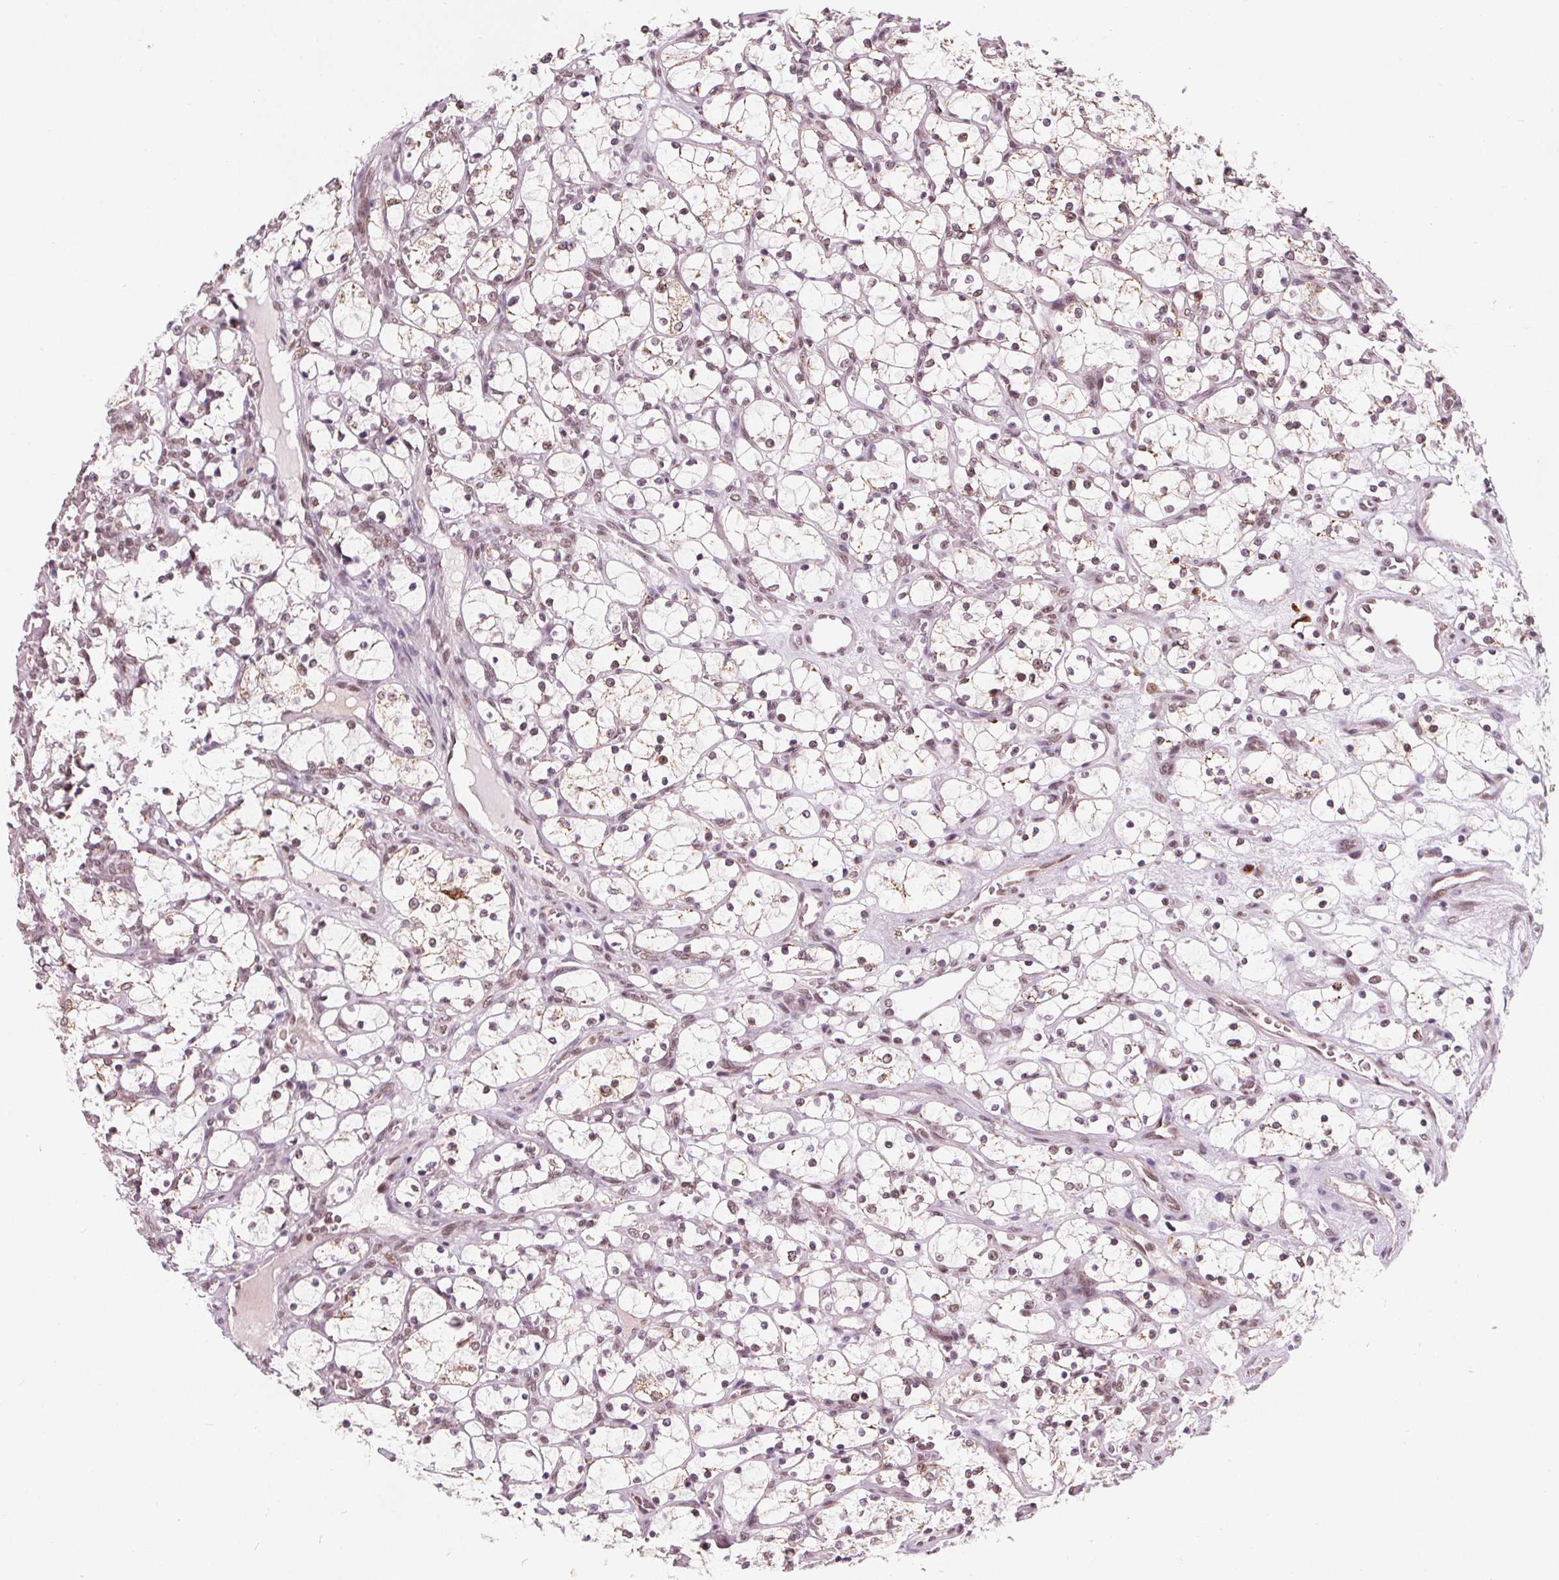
{"staining": {"intensity": "moderate", "quantity": "<25%", "location": "nuclear"}, "tissue": "renal cancer", "cell_type": "Tumor cells", "image_type": "cancer", "snomed": [{"axis": "morphology", "description": "Adenocarcinoma, NOS"}, {"axis": "topography", "description": "Kidney"}], "caption": "A brown stain labels moderate nuclear expression of a protein in adenocarcinoma (renal) tumor cells.", "gene": "DPM2", "patient": {"sex": "female", "age": 69}}